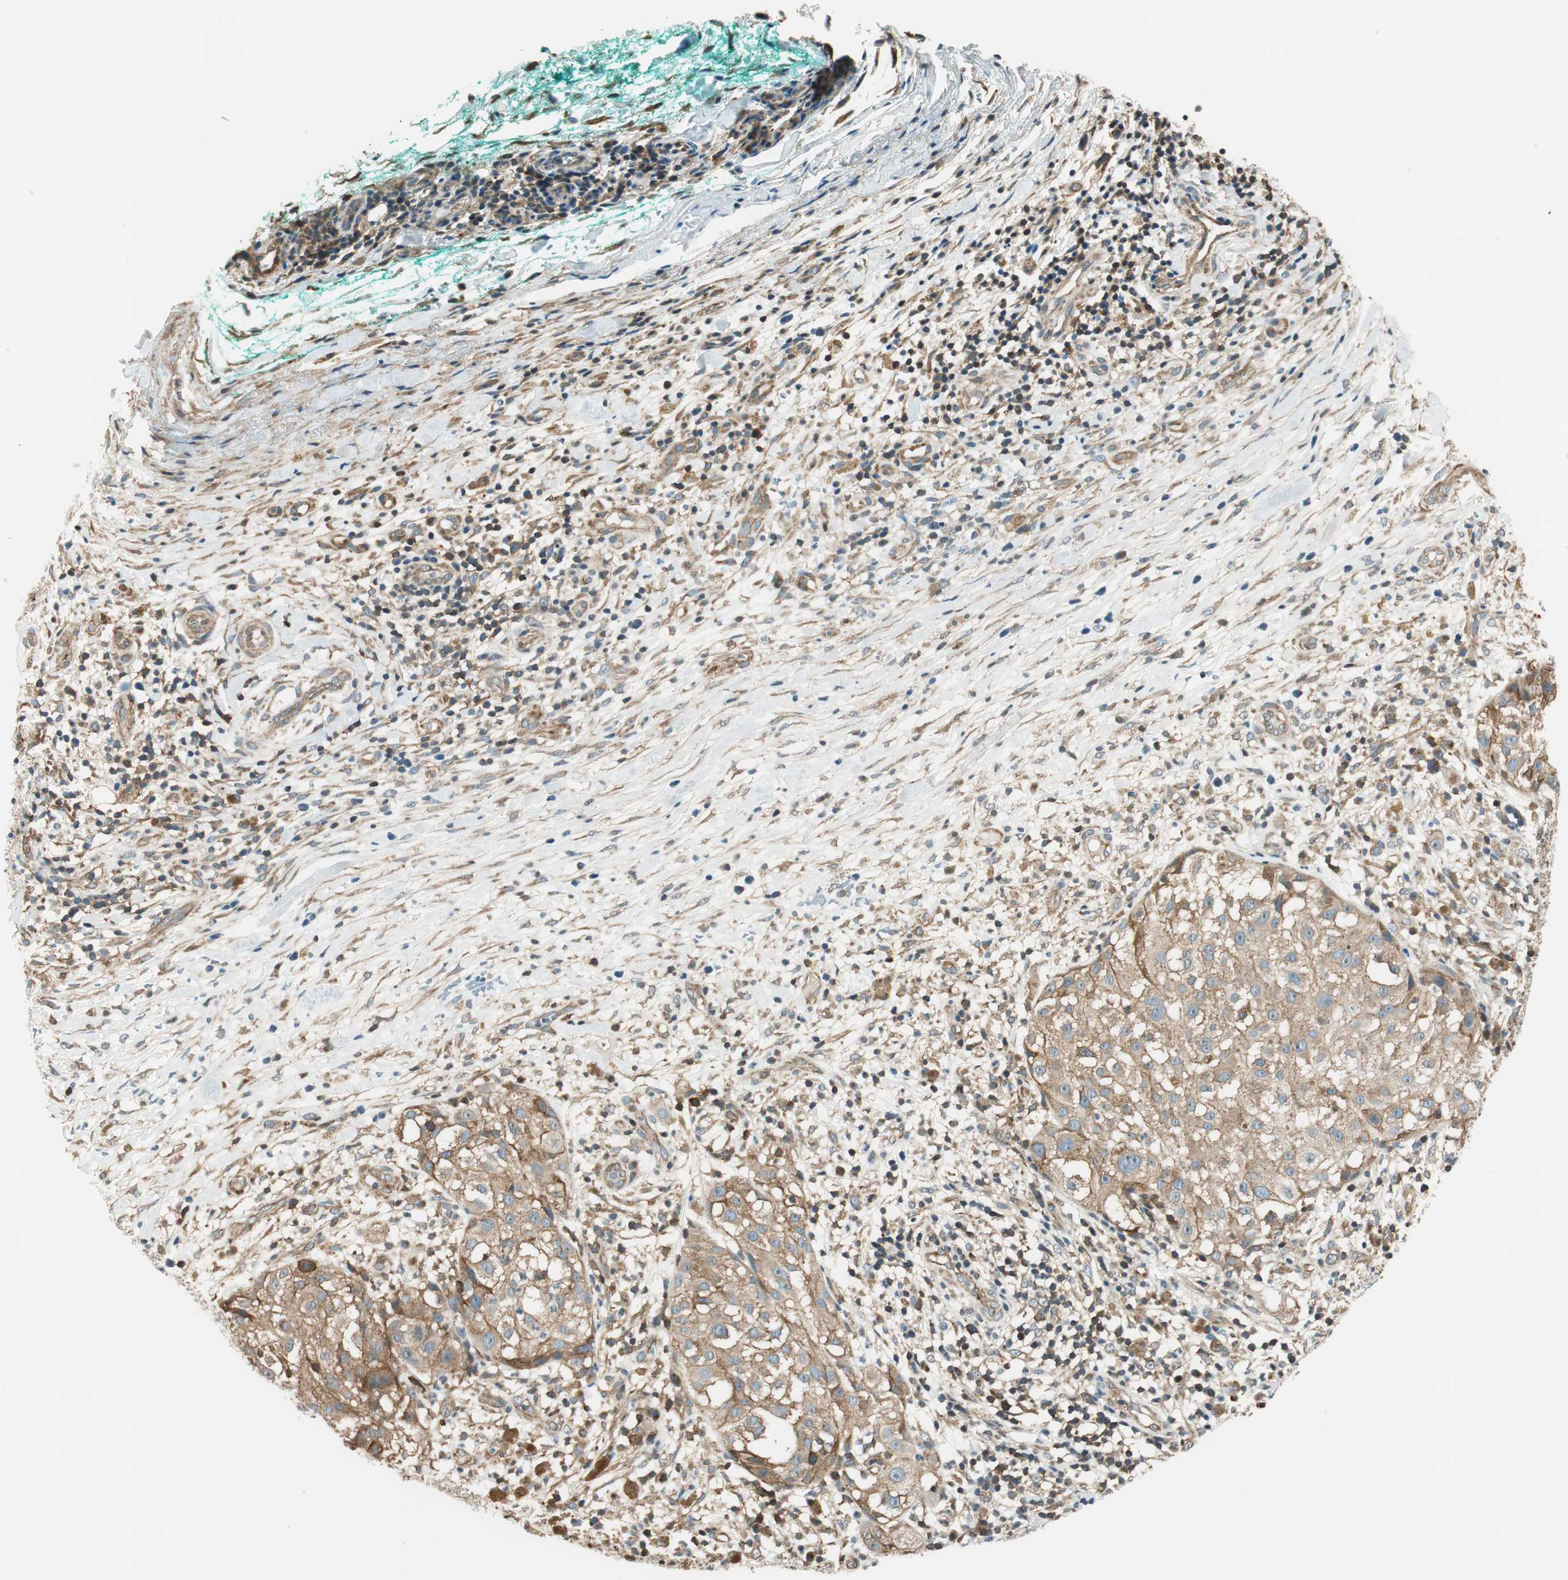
{"staining": {"intensity": "moderate", "quantity": ">75%", "location": "cytoplasmic/membranous"}, "tissue": "melanoma", "cell_type": "Tumor cells", "image_type": "cancer", "snomed": [{"axis": "morphology", "description": "Necrosis, NOS"}, {"axis": "morphology", "description": "Malignant melanoma, NOS"}, {"axis": "topography", "description": "Skin"}], "caption": "Tumor cells exhibit medium levels of moderate cytoplasmic/membranous staining in about >75% of cells in human melanoma.", "gene": "PI4K2B", "patient": {"sex": "female", "age": 87}}